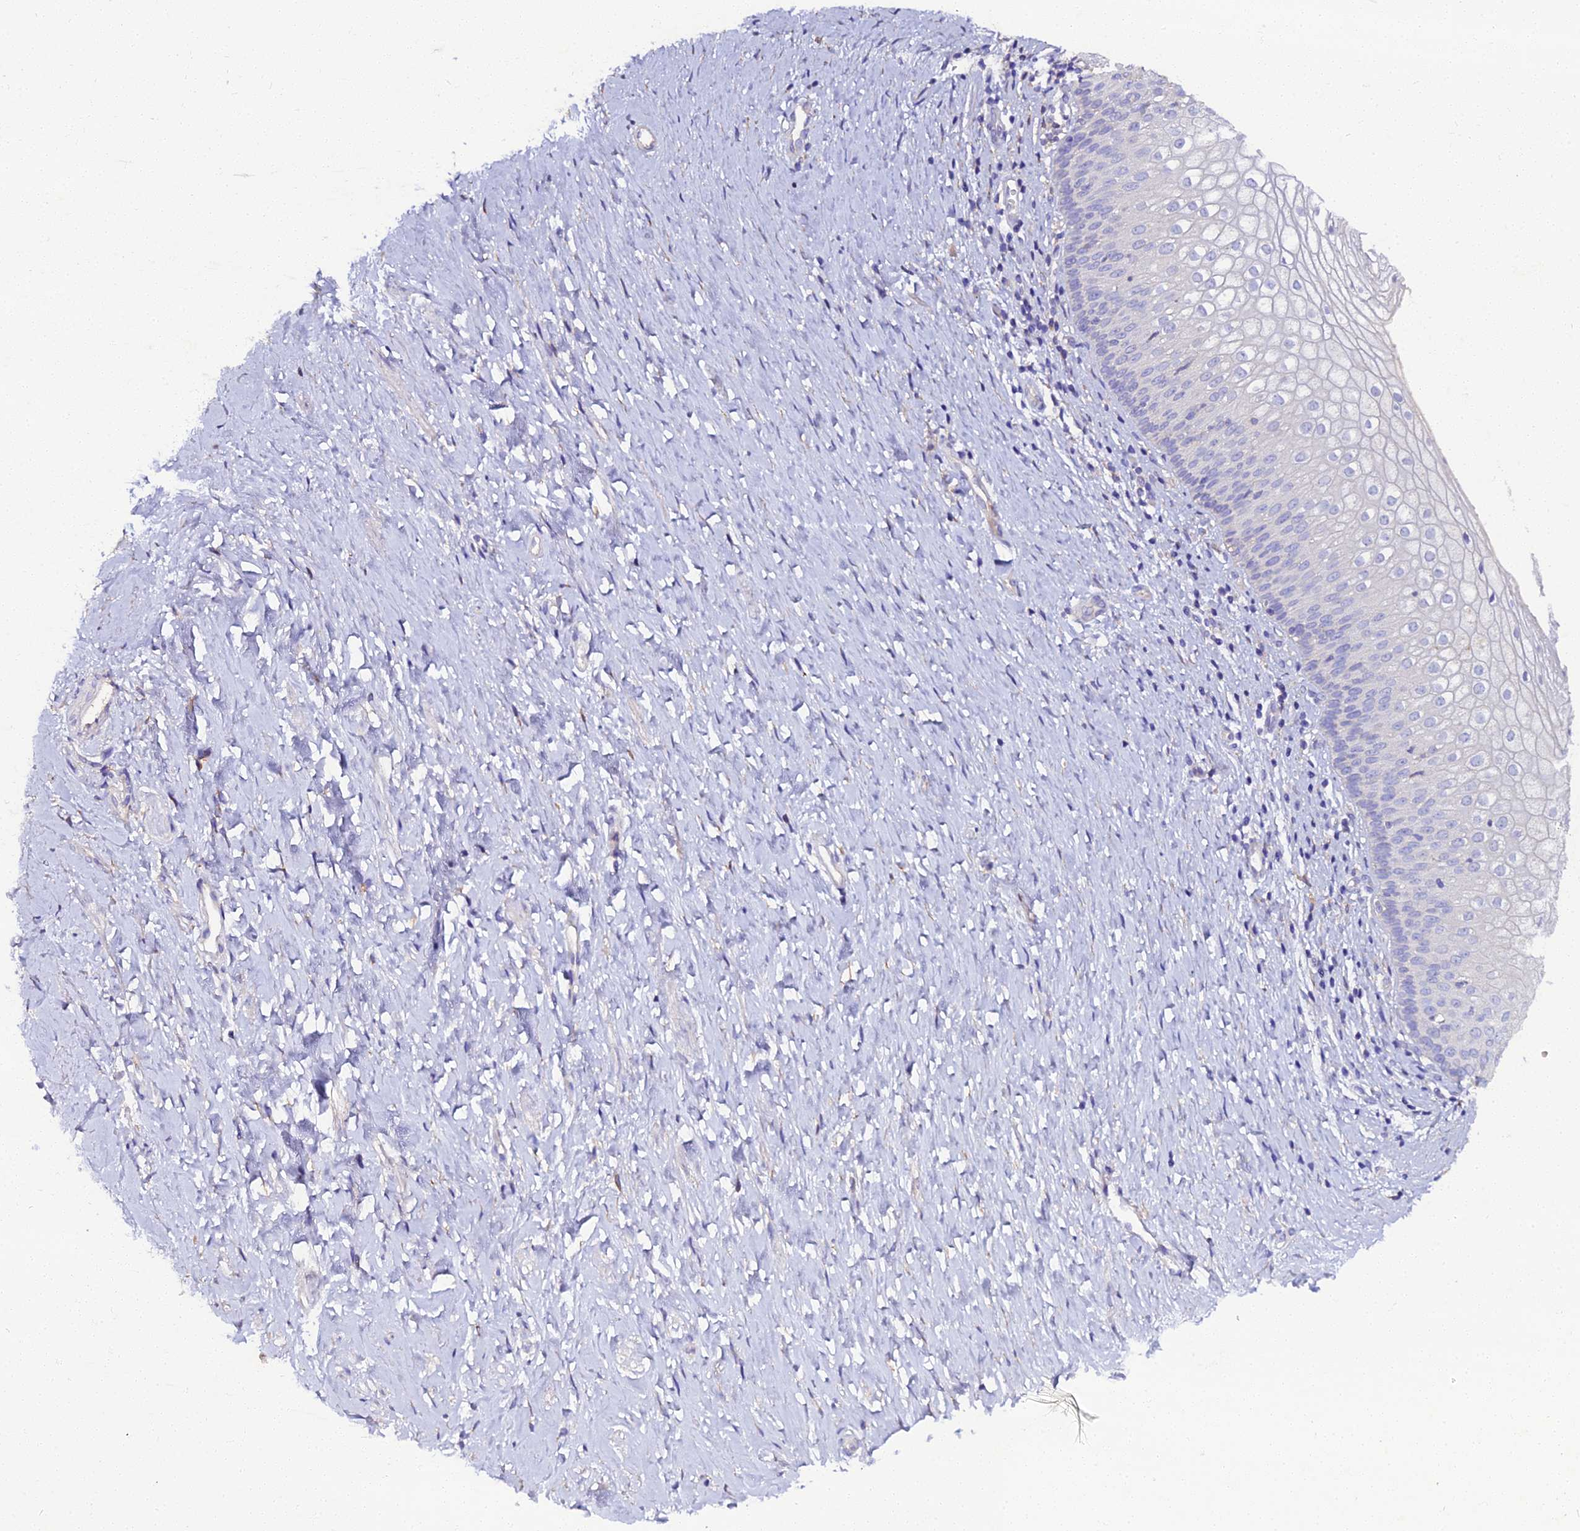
{"staining": {"intensity": "negative", "quantity": "none", "location": "none"}, "tissue": "vagina", "cell_type": "Squamous epithelial cells", "image_type": "normal", "snomed": [{"axis": "morphology", "description": "Normal tissue, NOS"}, {"axis": "topography", "description": "Vagina"}], "caption": "High magnification brightfield microscopy of normal vagina stained with DAB (3,3'-diaminobenzidine) (brown) and counterstained with hematoxylin (blue): squamous epithelial cells show no significant staining.", "gene": "SCX", "patient": {"sex": "female", "age": 60}}